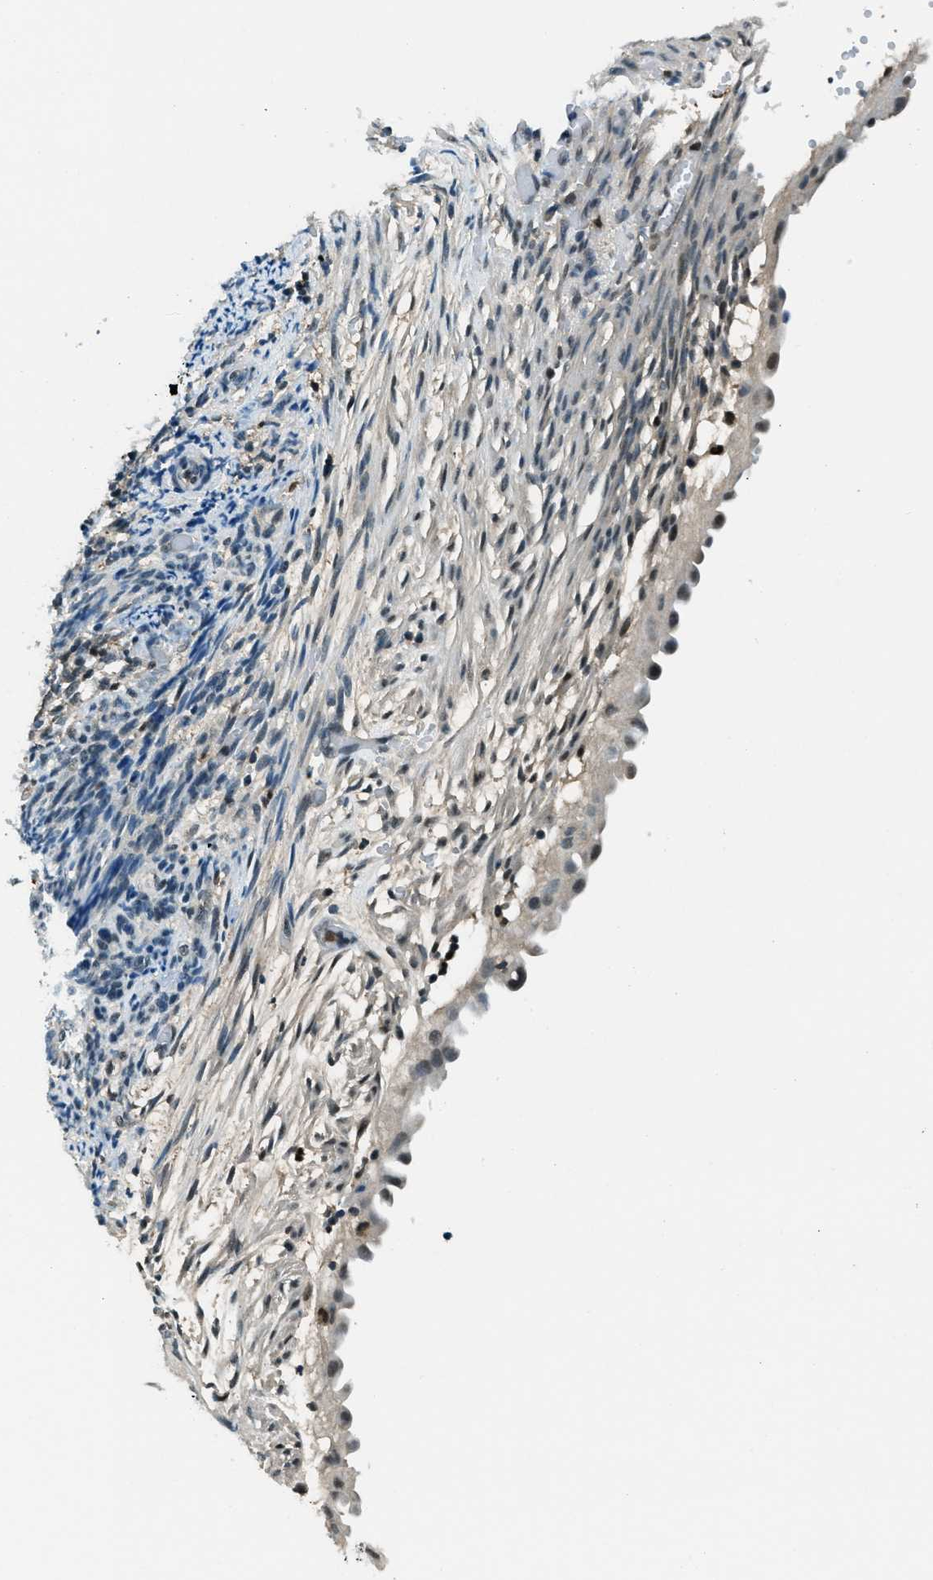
{"staining": {"intensity": "weak", "quantity": "<25%", "location": "nuclear"}, "tissue": "endometrial cancer", "cell_type": "Tumor cells", "image_type": "cancer", "snomed": [{"axis": "morphology", "description": "Adenocarcinoma, NOS"}, {"axis": "topography", "description": "Endometrium"}], "caption": "IHC of human endometrial cancer shows no expression in tumor cells.", "gene": "OGFR", "patient": {"sex": "female", "age": 58}}